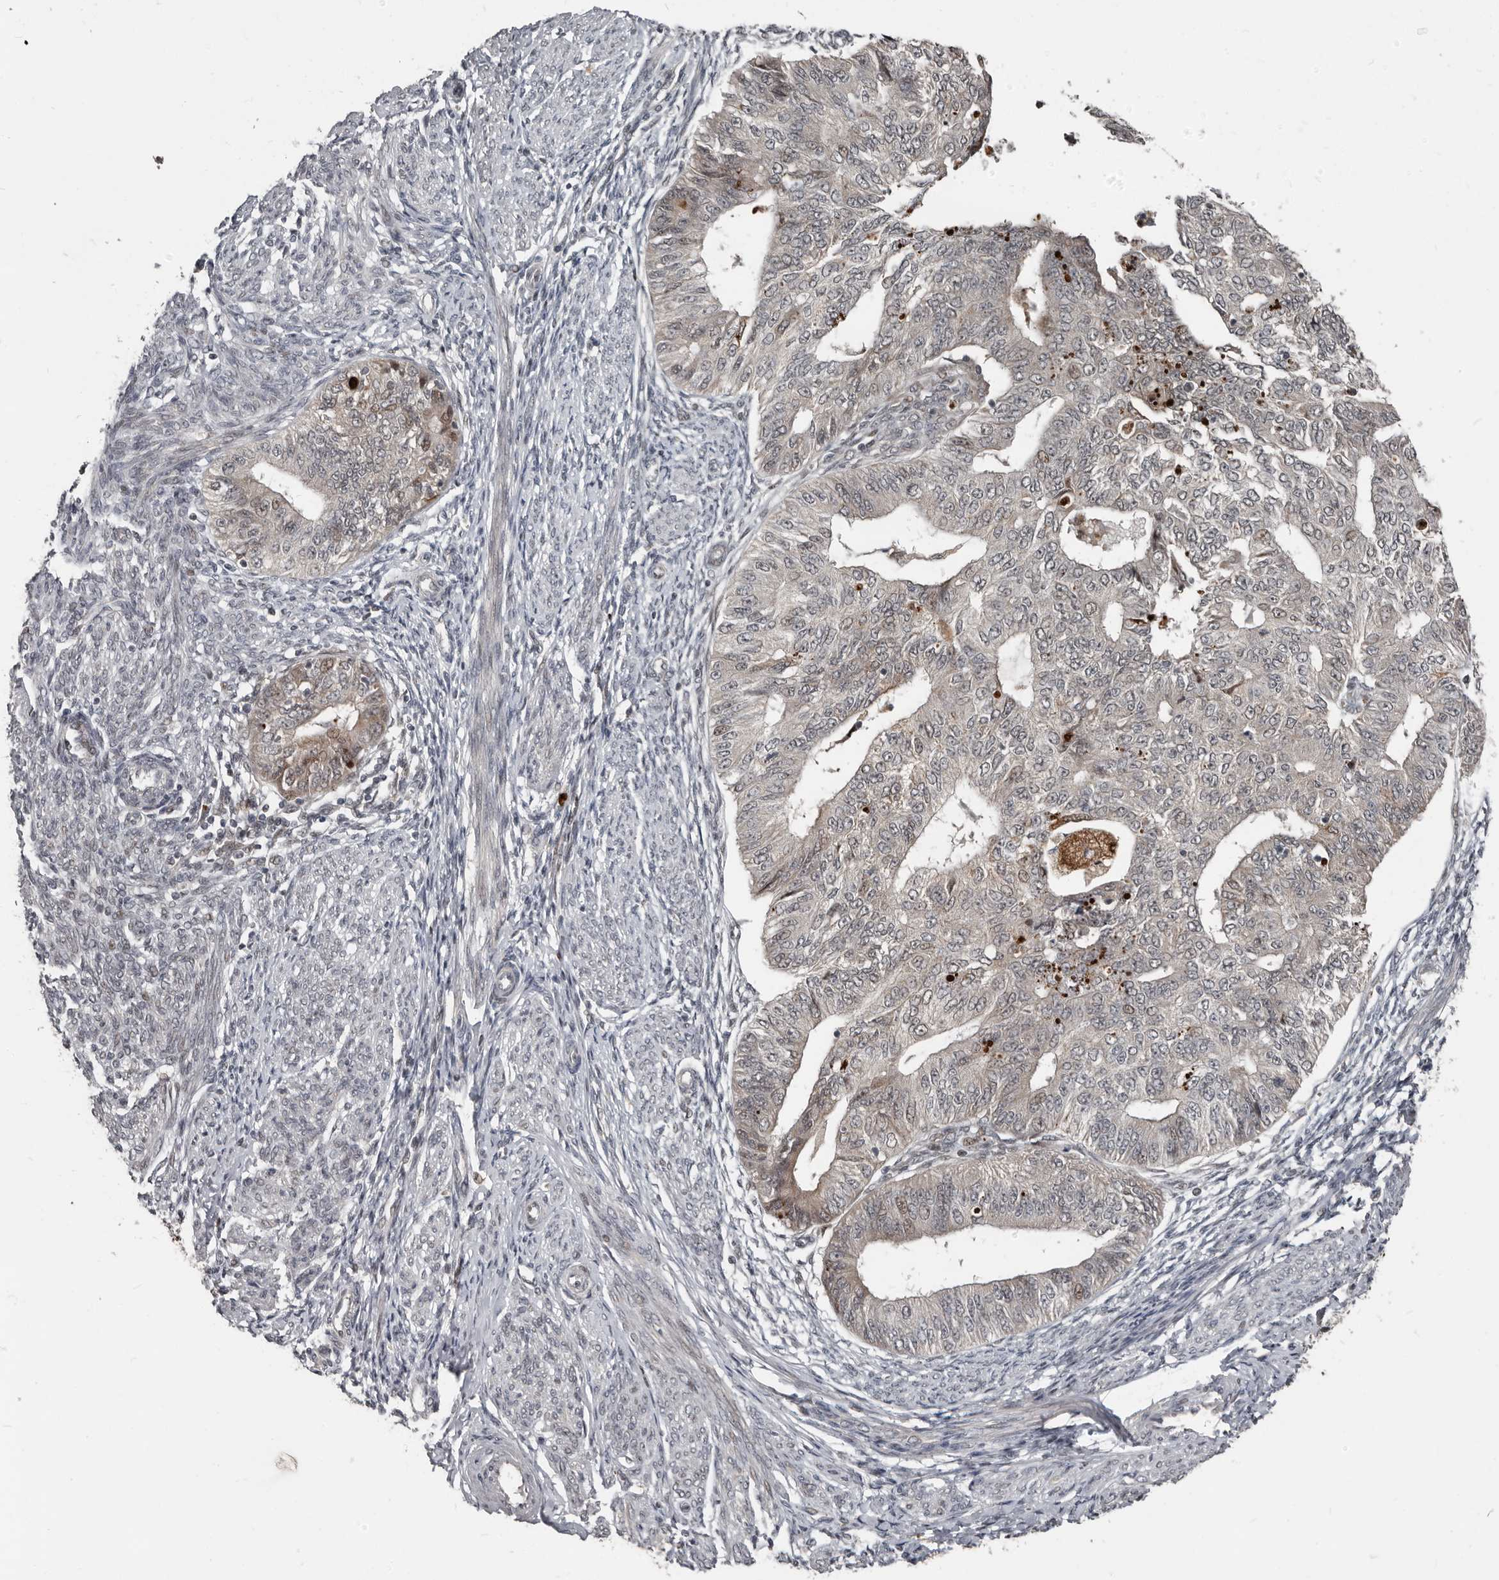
{"staining": {"intensity": "weak", "quantity": "25%-75%", "location": "cytoplasmic/membranous,nuclear"}, "tissue": "endometrial cancer", "cell_type": "Tumor cells", "image_type": "cancer", "snomed": [{"axis": "morphology", "description": "Adenocarcinoma, NOS"}, {"axis": "topography", "description": "Endometrium"}], "caption": "Immunohistochemistry of human endometrial cancer shows low levels of weak cytoplasmic/membranous and nuclear expression in about 25%-75% of tumor cells.", "gene": "APOL6", "patient": {"sex": "female", "age": 32}}